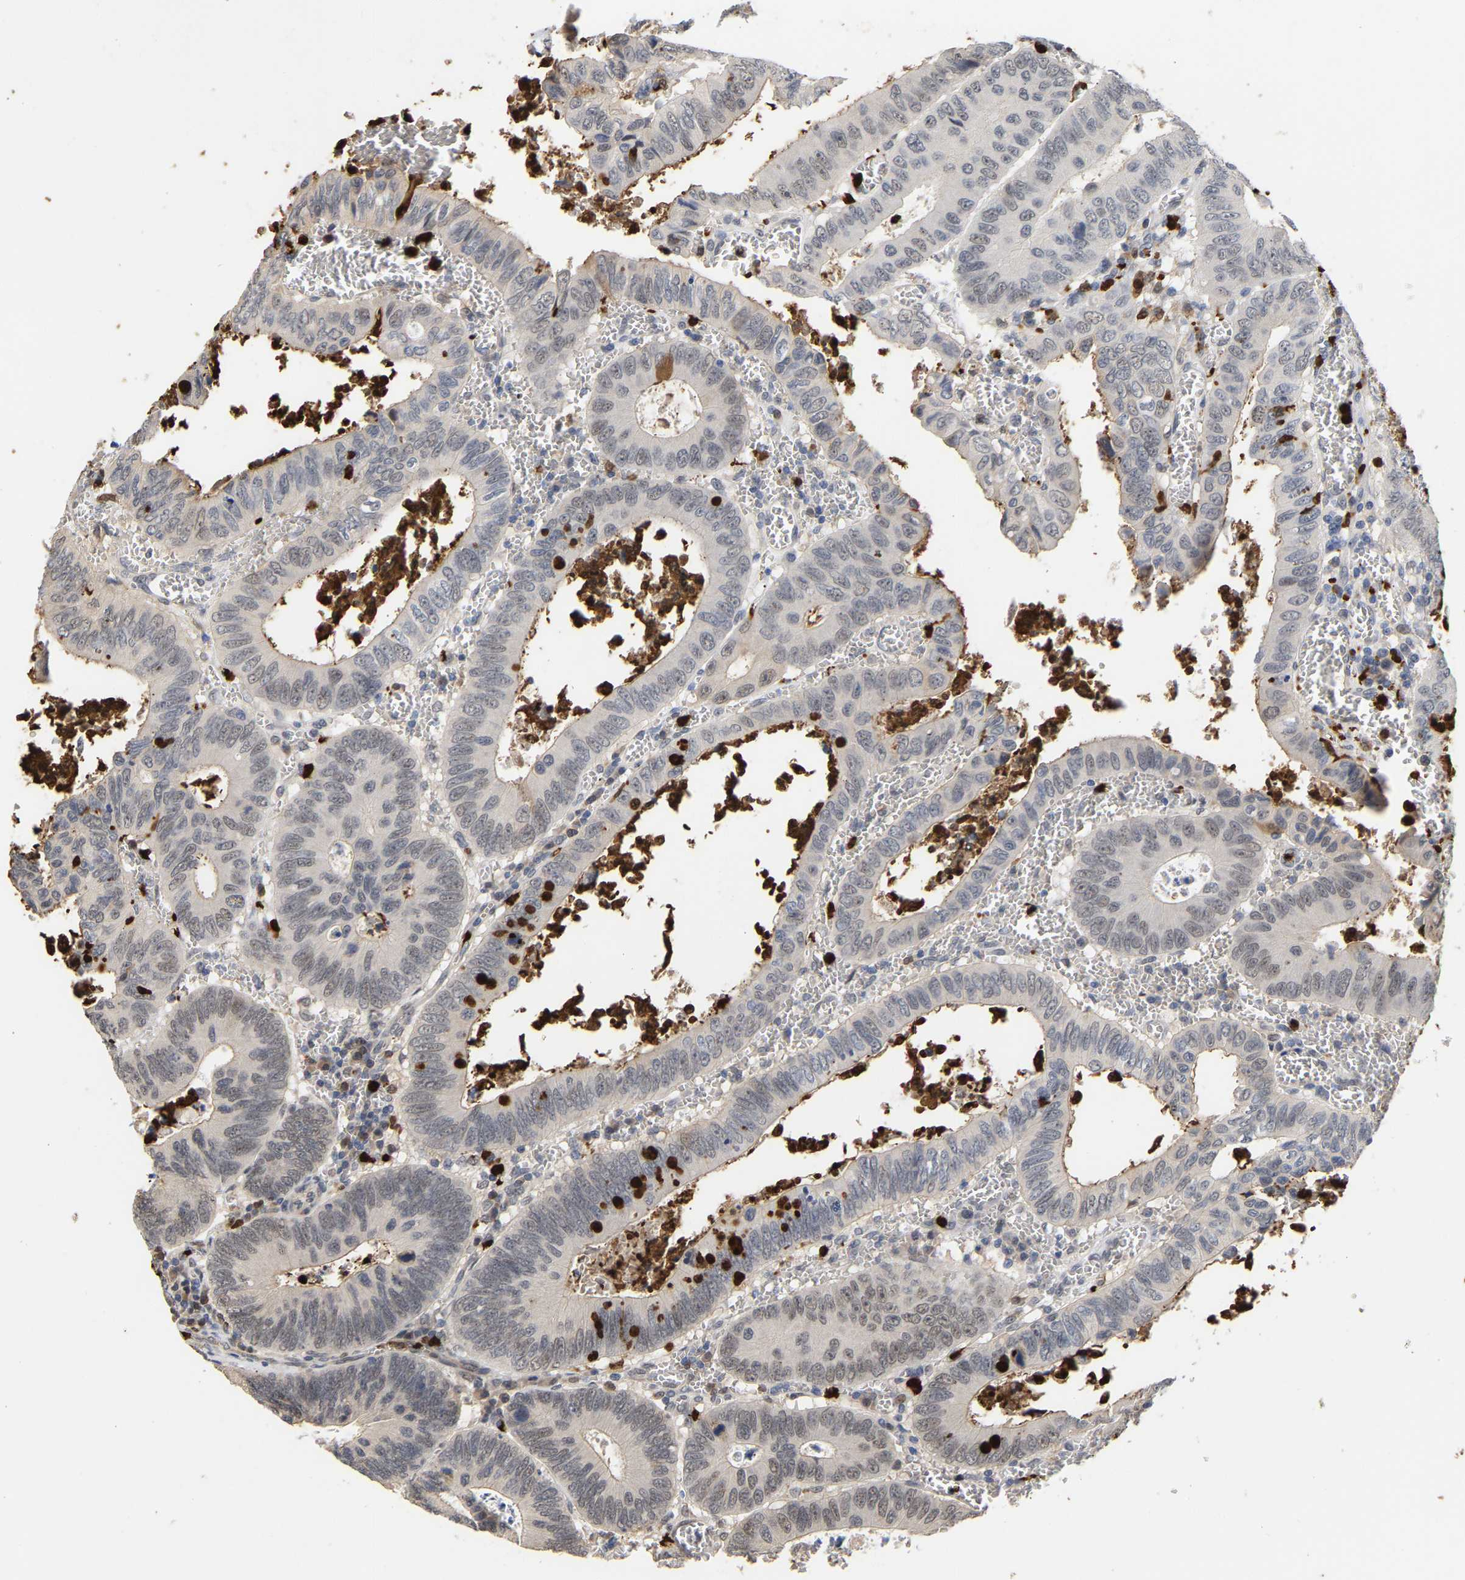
{"staining": {"intensity": "weak", "quantity": "25%-75%", "location": "cytoplasmic/membranous,nuclear"}, "tissue": "colorectal cancer", "cell_type": "Tumor cells", "image_type": "cancer", "snomed": [{"axis": "morphology", "description": "Inflammation, NOS"}, {"axis": "morphology", "description": "Adenocarcinoma, NOS"}, {"axis": "topography", "description": "Colon"}], "caption": "Protein staining of colorectal adenocarcinoma tissue displays weak cytoplasmic/membranous and nuclear staining in approximately 25%-75% of tumor cells. The staining is performed using DAB brown chromogen to label protein expression. The nuclei are counter-stained blue using hematoxylin.", "gene": "TDRD7", "patient": {"sex": "male", "age": 72}}